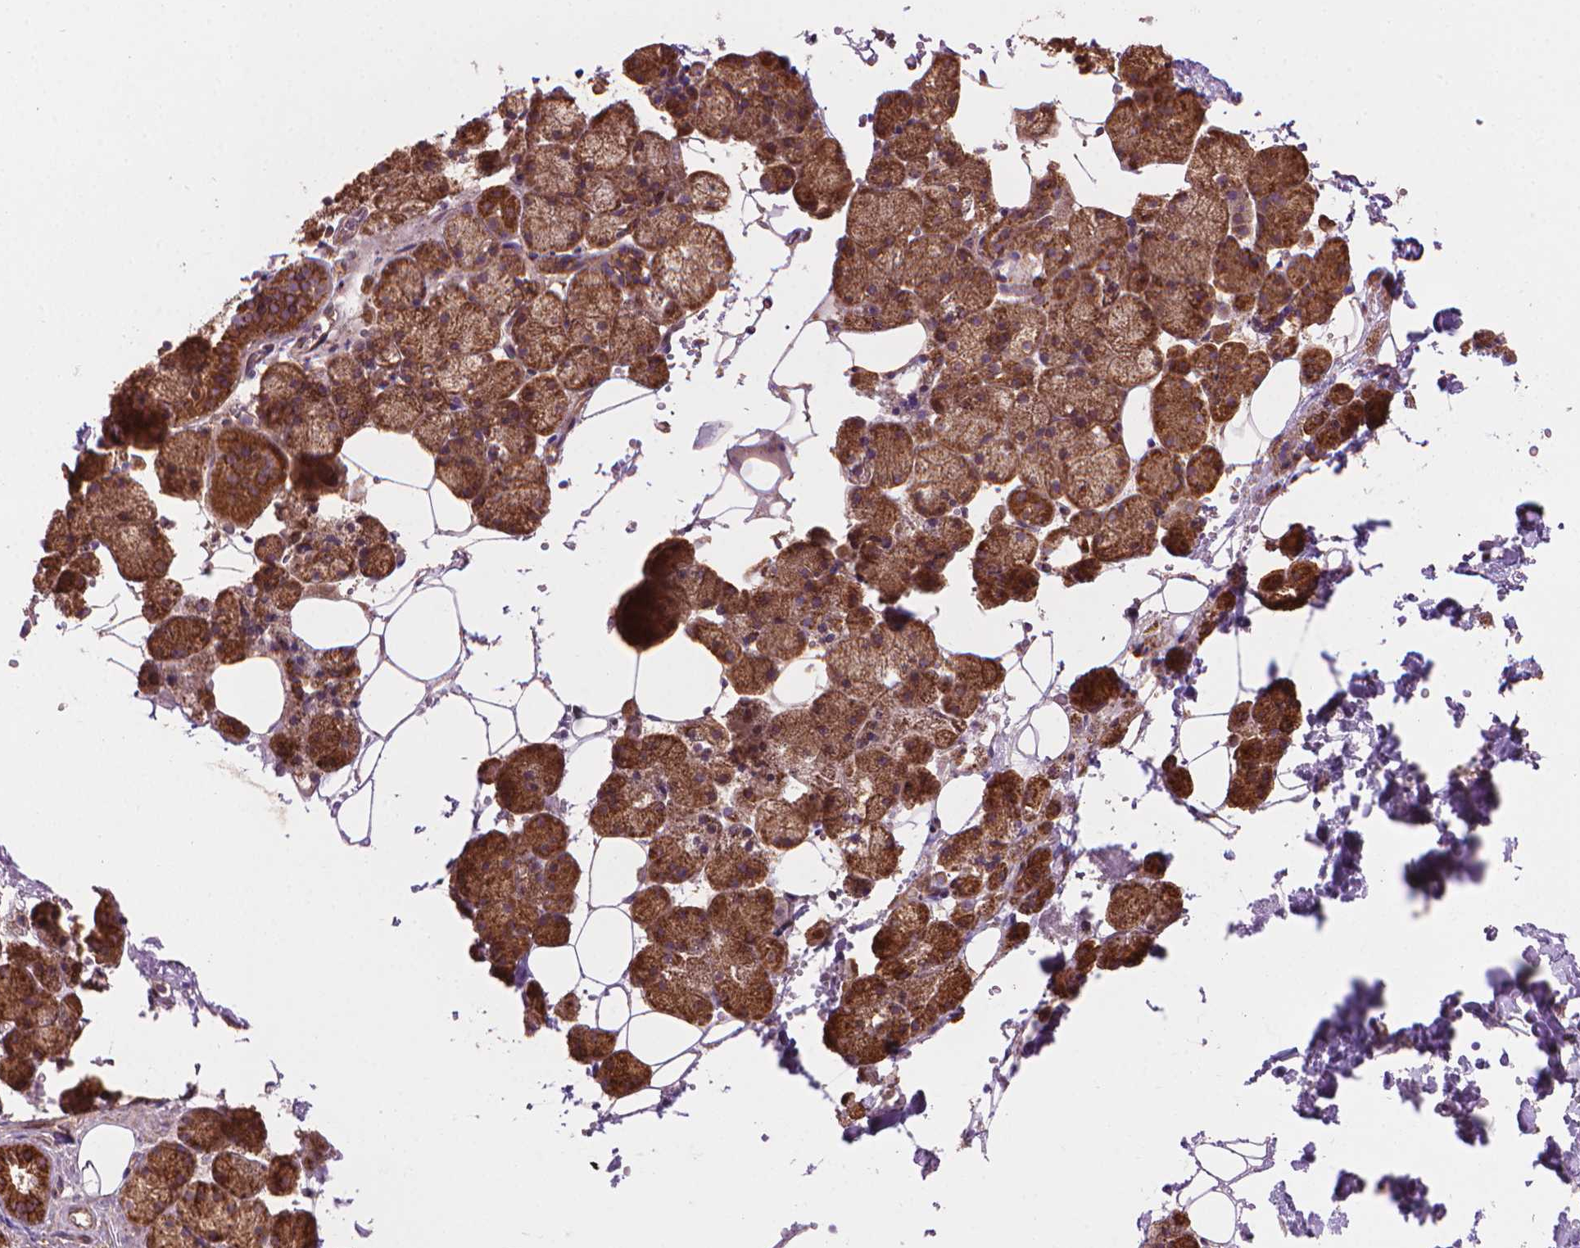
{"staining": {"intensity": "moderate", "quantity": ">75%", "location": "cytoplasmic/membranous"}, "tissue": "salivary gland", "cell_type": "Glandular cells", "image_type": "normal", "snomed": [{"axis": "morphology", "description": "Normal tissue, NOS"}, {"axis": "topography", "description": "Salivary gland"}], "caption": "Protein staining shows moderate cytoplasmic/membranous expression in about >75% of glandular cells in unremarkable salivary gland. (Brightfield microscopy of DAB IHC at high magnification).", "gene": "VARS2", "patient": {"sex": "male", "age": 38}}